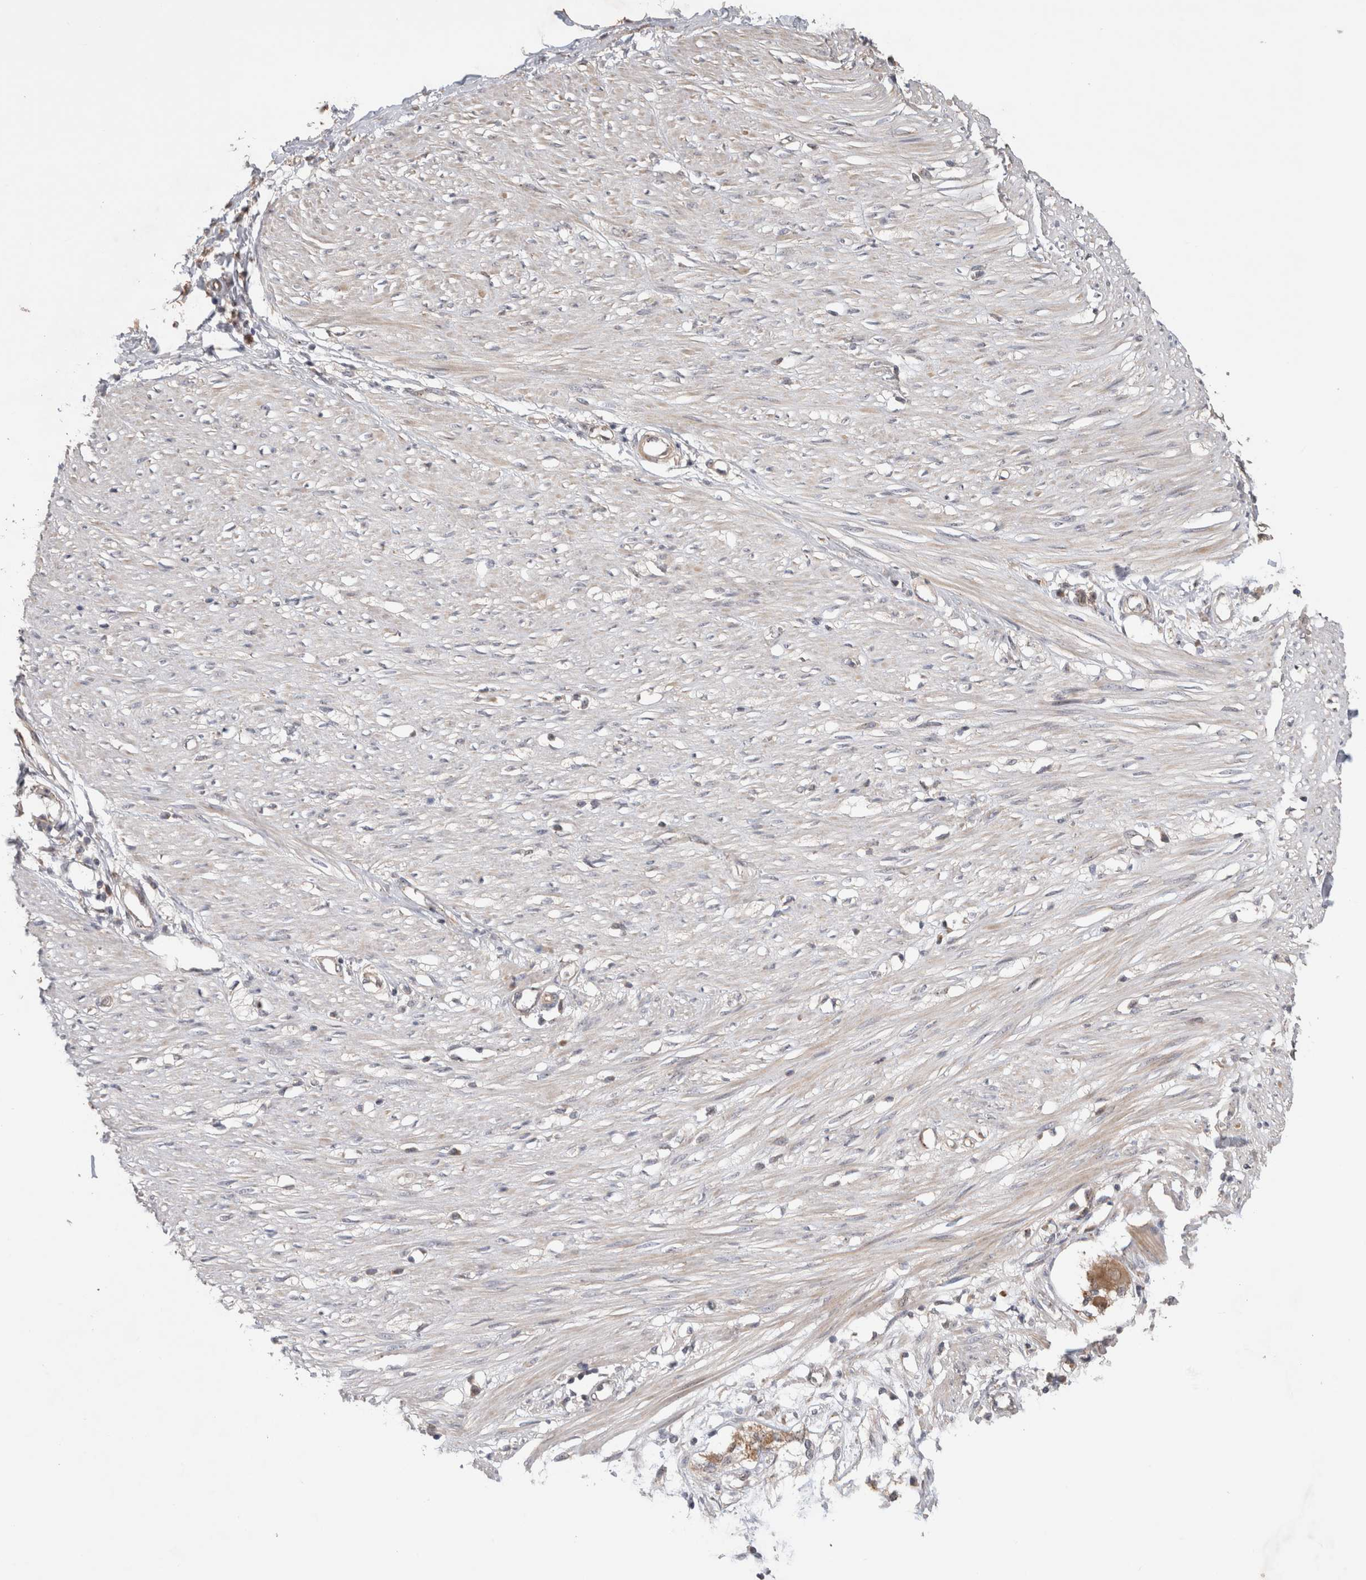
{"staining": {"intensity": "moderate", "quantity": "25%-75%", "location": "cytoplasmic/membranous"}, "tissue": "soft tissue", "cell_type": "Fibroblasts", "image_type": "normal", "snomed": [{"axis": "morphology", "description": "Normal tissue, NOS"}, {"axis": "morphology", "description": "Adenocarcinoma, NOS"}, {"axis": "topography", "description": "Colon"}, {"axis": "topography", "description": "Peripheral nerve tissue"}], "caption": "Moderate cytoplasmic/membranous staining for a protein is identified in about 25%-75% of fibroblasts of normal soft tissue using immunohistochemistry (IHC).", "gene": "SLC29A1", "patient": {"sex": "male", "age": 14}}